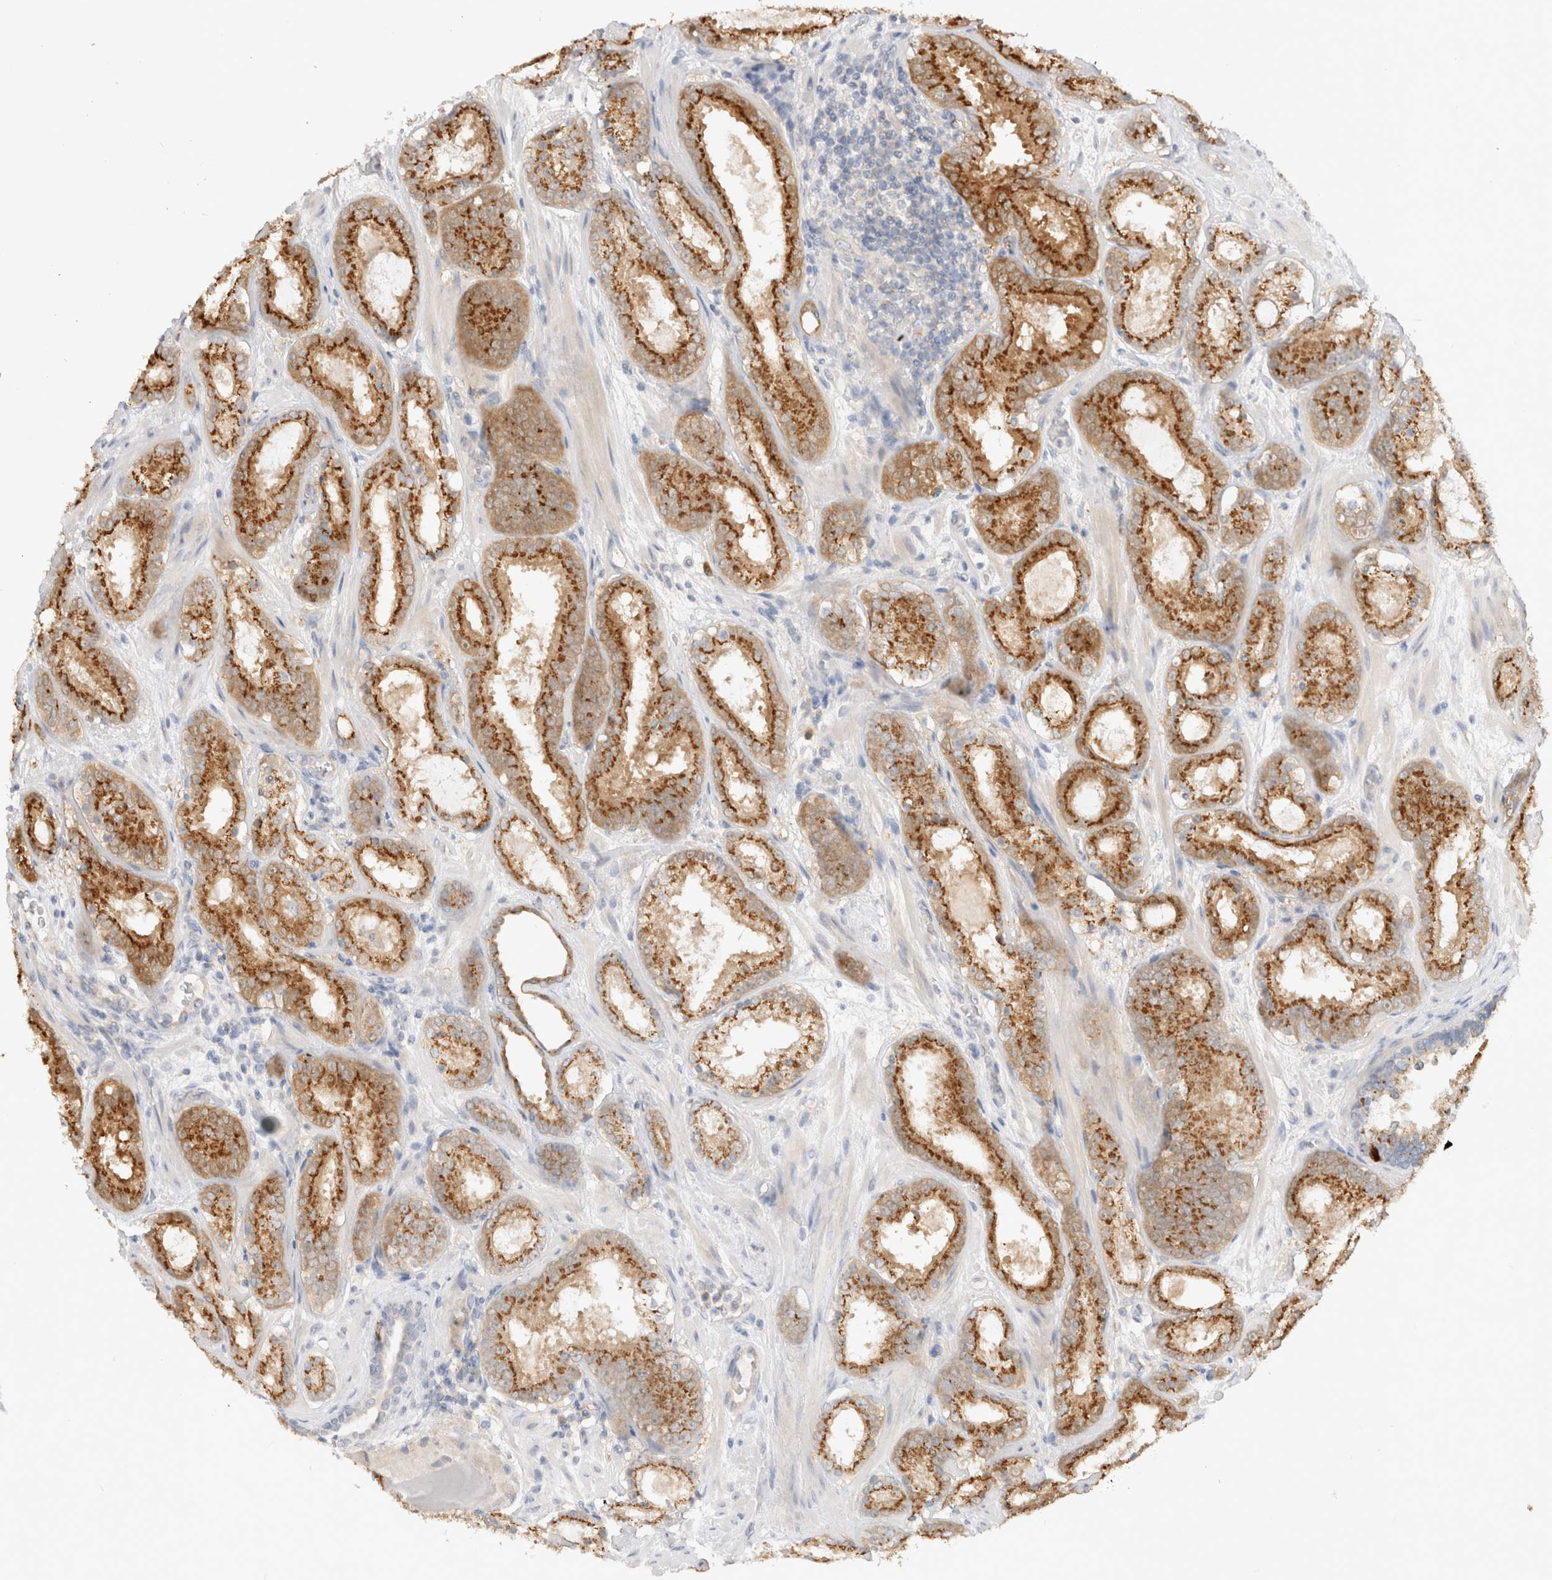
{"staining": {"intensity": "strong", "quantity": "25%-75%", "location": "cytoplasmic/membranous"}, "tissue": "prostate cancer", "cell_type": "Tumor cells", "image_type": "cancer", "snomed": [{"axis": "morphology", "description": "Adenocarcinoma, Low grade"}, {"axis": "topography", "description": "Prostate"}], "caption": "Prostate cancer (adenocarcinoma (low-grade)) was stained to show a protein in brown. There is high levels of strong cytoplasmic/membranous staining in about 25%-75% of tumor cells.", "gene": "EFCAB13", "patient": {"sex": "male", "age": 69}}